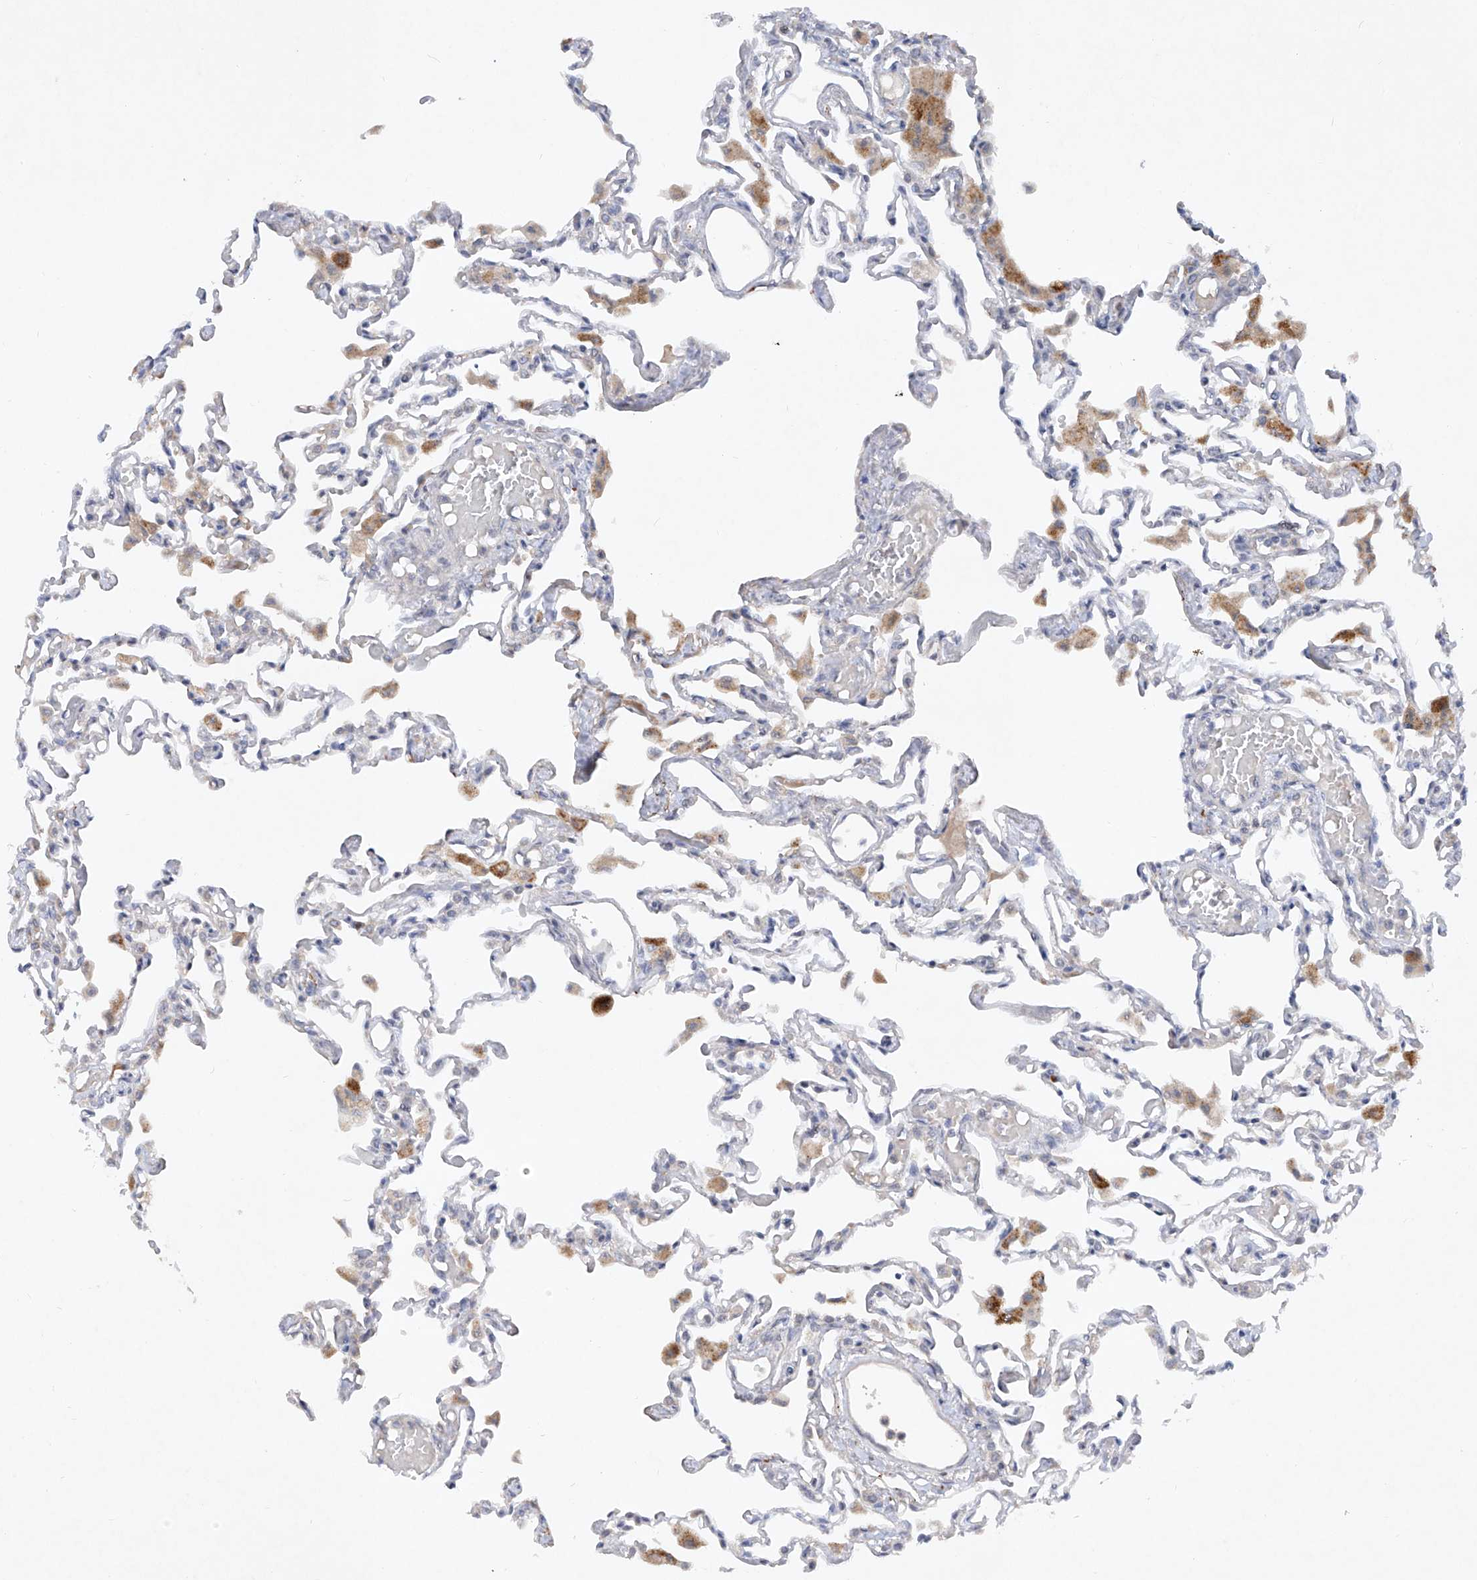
{"staining": {"intensity": "negative", "quantity": "none", "location": "none"}, "tissue": "lung", "cell_type": "Alveolar cells", "image_type": "normal", "snomed": [{"axis": "morphology", "description": "Normal tissue, NOS"}, {"axis": "topography", "description": "Bronchus"}, {"axis": "topography", "description": "Lung"}], "caption": "Immunohistochemical staining of unremarkable lung displays no significant expression in alveolar cells.", "gene": "FAM135A", "patient": {"sex": "female", "age": 49}}